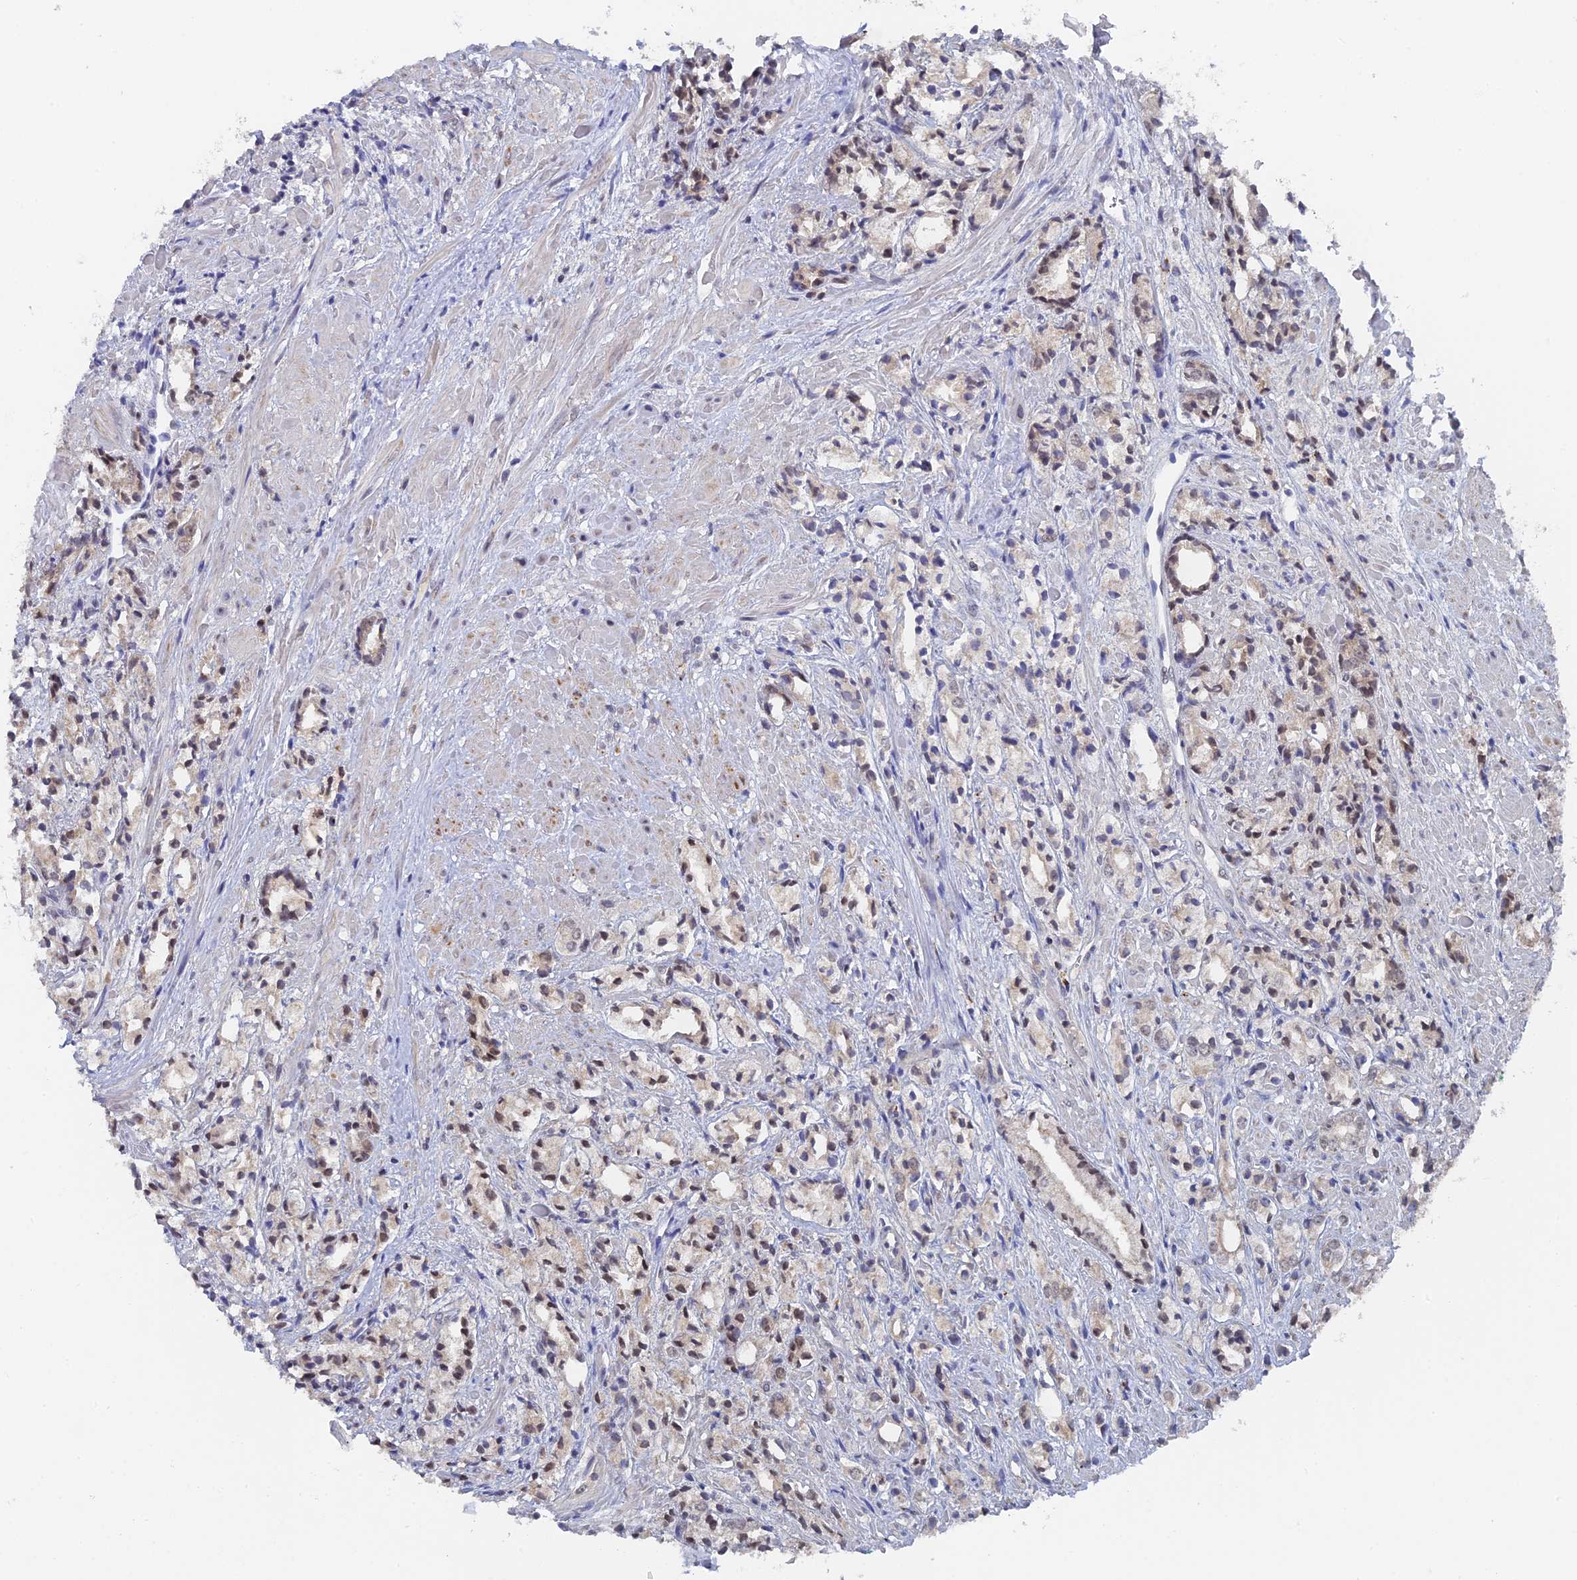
{"staining": {"intensity": "weak", "quantity": "<25%", "location": "cytoplasmic/membranous,nuclear"}, "tissue": "prostate cancer", "cell_type": "Tumor cells", "image_type": "cancer", "snomed": [{"axis": "morphology", "description": "Adenocarcinoma, High grade"}, {"axis": "topography", "description": "Prostate"}], "caption": "High power microscopy image of an immunohistochemistry image of prostate cancer (high-grade adenocarcinoma), revealing no significant expression in tumor cells. (Stains: DAB (3,3'-diaminobenzidine) immunohistochemistry with hematoxylin counter stain, Microscopy: brightfield microscopy at high magnification).", "gene": "MIGA2", "patient": {"sex": "male", "age": 50}}